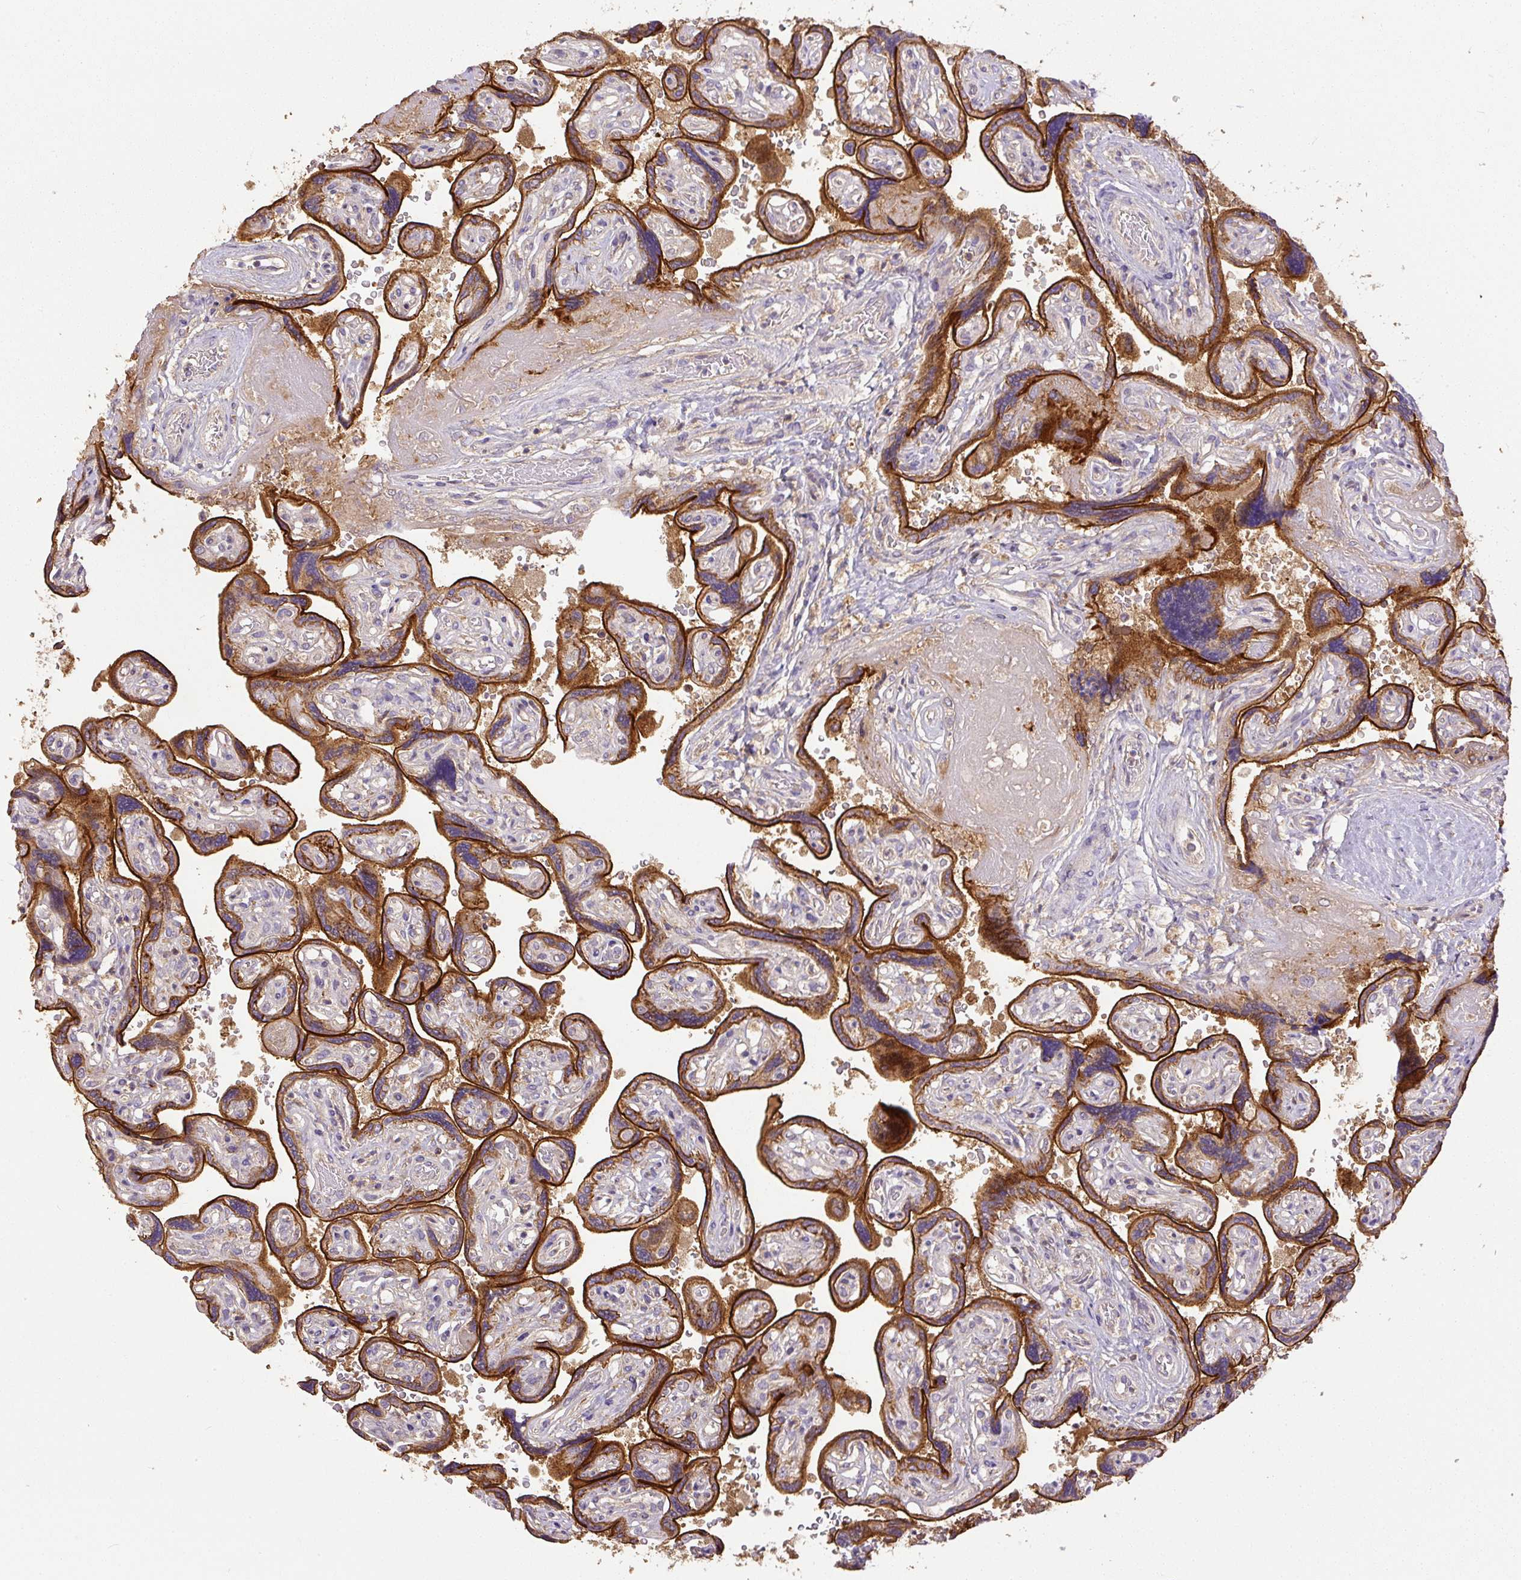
{"staining": {"intensity": "strong", "quantity": ">75%", "location": "cytoplasmic/membranous"}, "tissue": "placenta", "cell_type": "Trophoblastic cells", "image_type": "normal", "snomed": [{"axis": "morphology", "description": "Normal tissue, NOS"}, {"axis": "topography", "description": "Placenta"}], "caption": "Strong cytoplasmic/membranous positivity is present in approximately >75% of trophoblastic cells in normal placenta.", "gene": "DAPK1", "patient": {"sex": "female", "age": 32}}